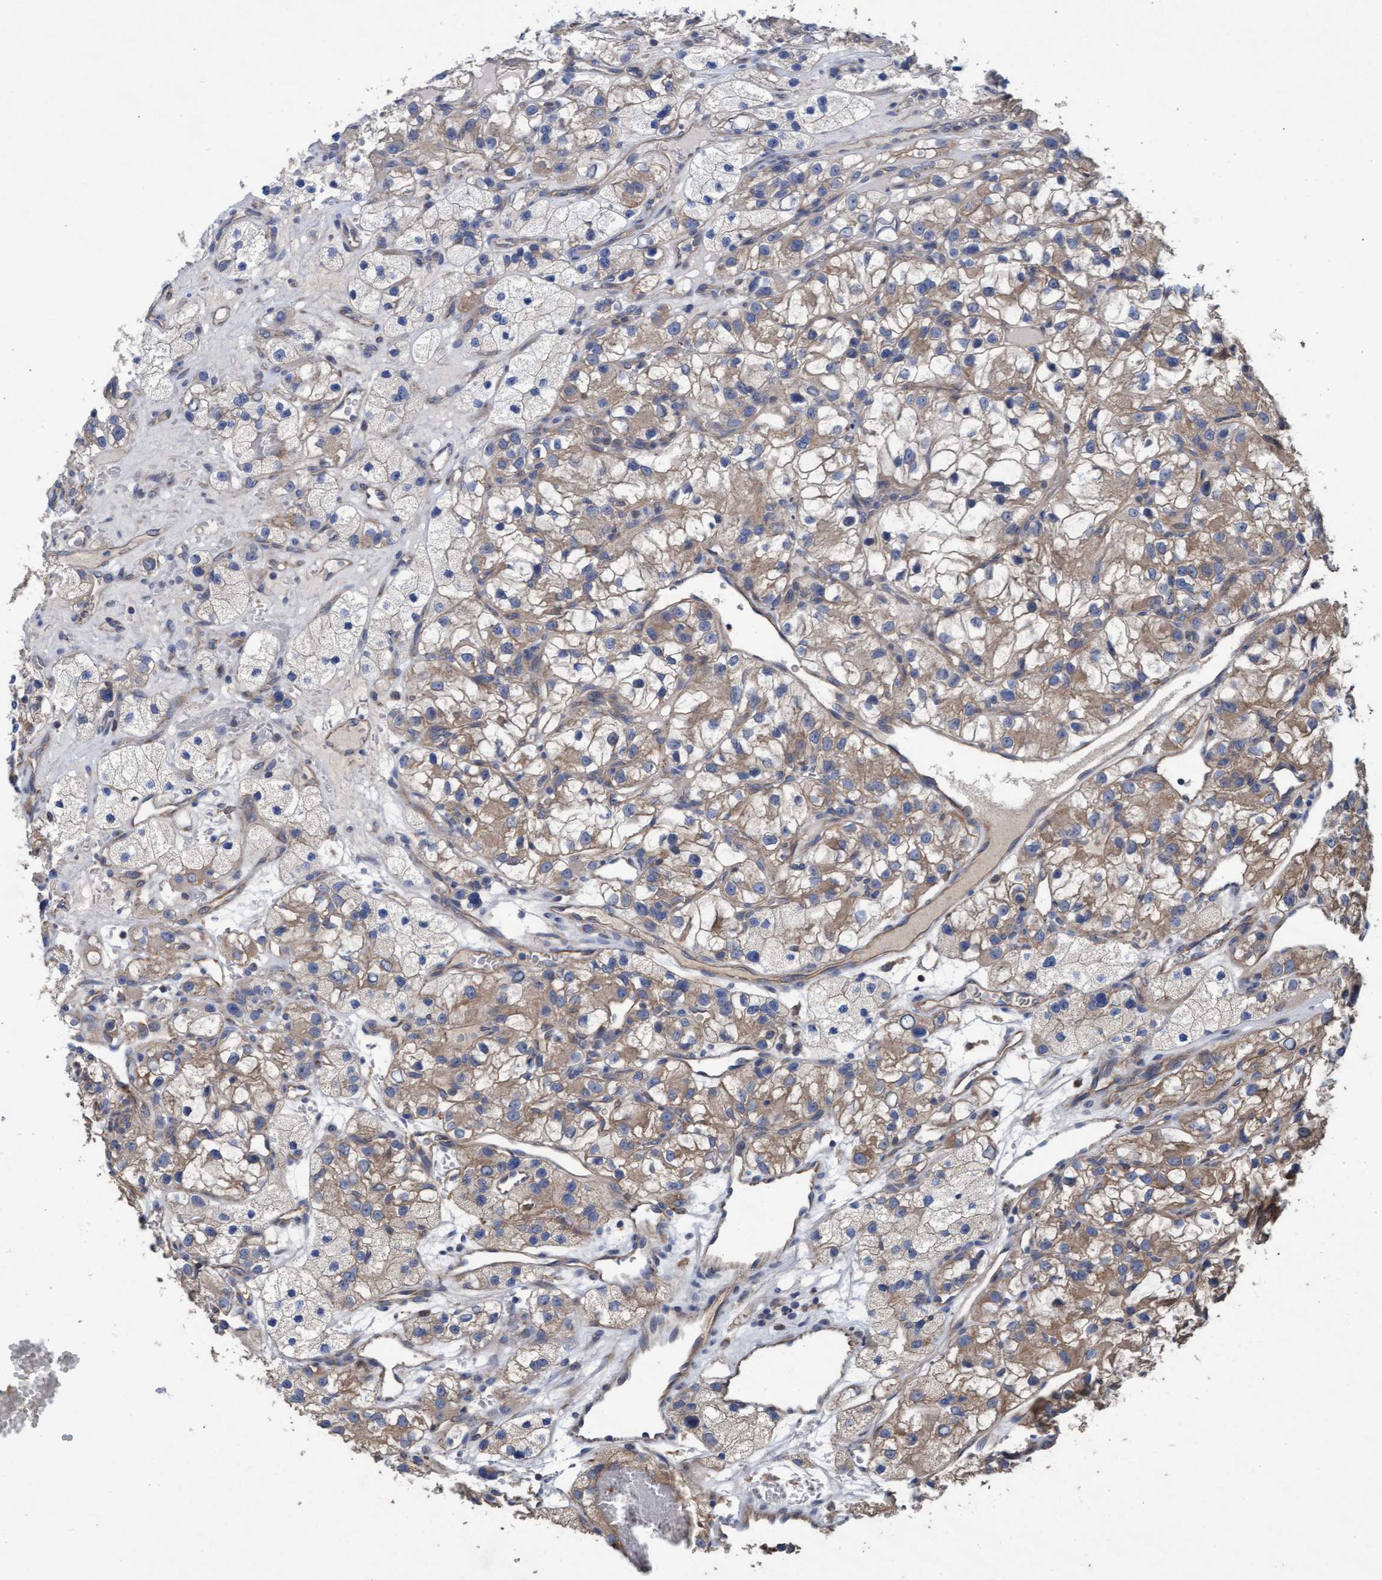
{"staining": {"intensity": "weak", "quantity": ">75%", "location": "cytoplasmic/membranous"}, "tissue": "renal cancer", "cell_type": "Tumor cells", "image_type": "cancer", "snomed": [{"axis": "morphology", "description": "Adenocarcinoma, NOS"}, {"axis": "topography", "description": "Kidney"}], "caption": "IHC staining of adenocarcinoma (renal), which demonstrates low levels of weak cytoplasmic/membranous expression in approximately >75% of tumor cells indicating weak cytoplasmic/membranous protein staining. The staining was performed using DAB (3,3'-diaminobenzidine) (brown) for protein detection and nuclei were counterstained in hematoxylin (blue).", "gene": "MRPL38", "patient": {"sex": "female", "age": 57}}